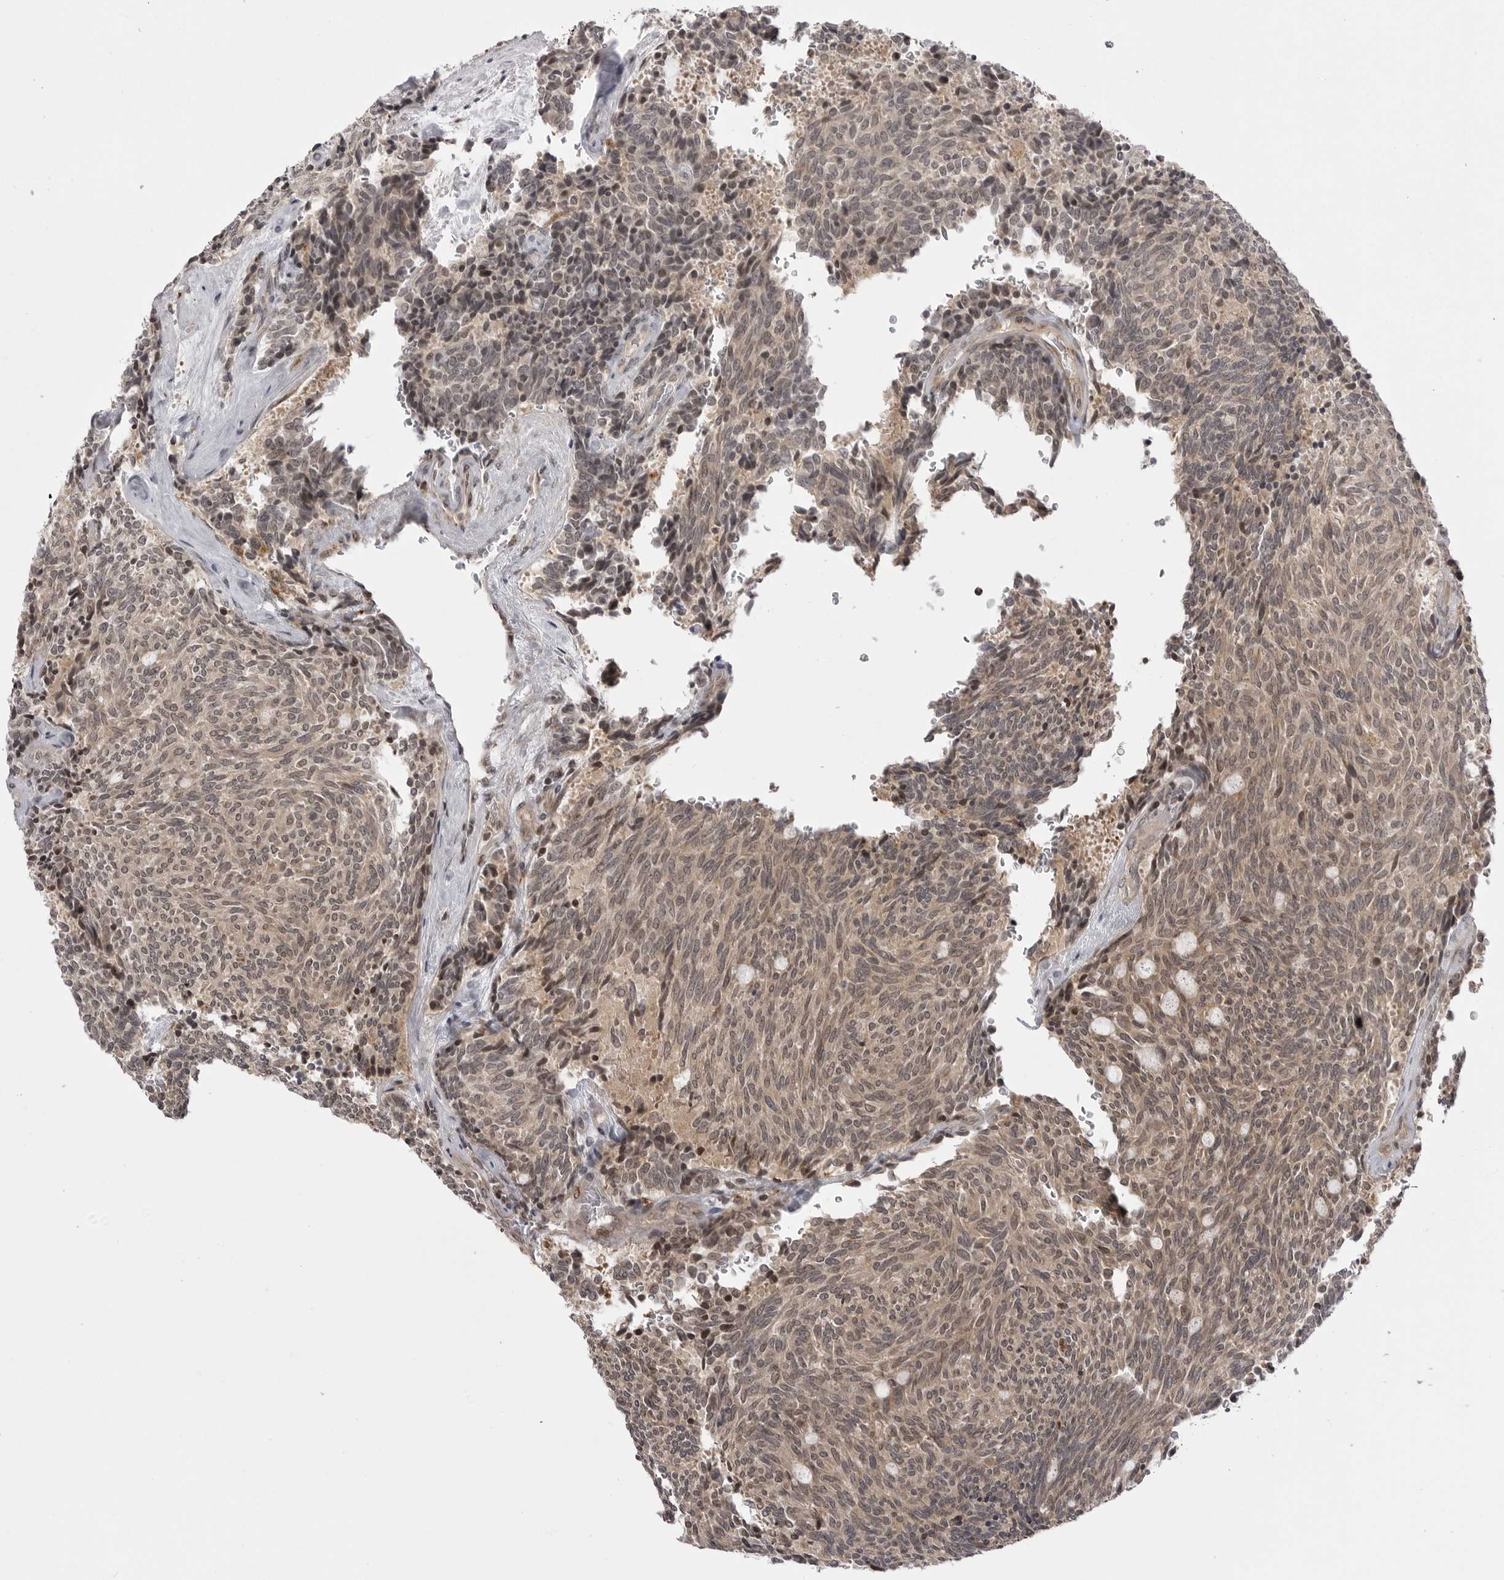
{"staining": {"intensity": "weak", "quantity": ">75%", "location": "cytoplasmic/membranous,nuclear"}, "tissue": "carcinoid", "cell_type": "Tumor cells", "image_type": "cancer", "snomed": [{"axis": "morphology", "description": "Carcinoid, malignant, NOS"}, {"axis": "topography", "description": "Pancreas"}], "caption": "This is an image of IHC staining of carcinoid, which shows weak positivity in the cytoplasmic/membranous and nuclear of tumor cells.", "gene": "PTK2B", "patient": {"sex": "female", "age": 54}}